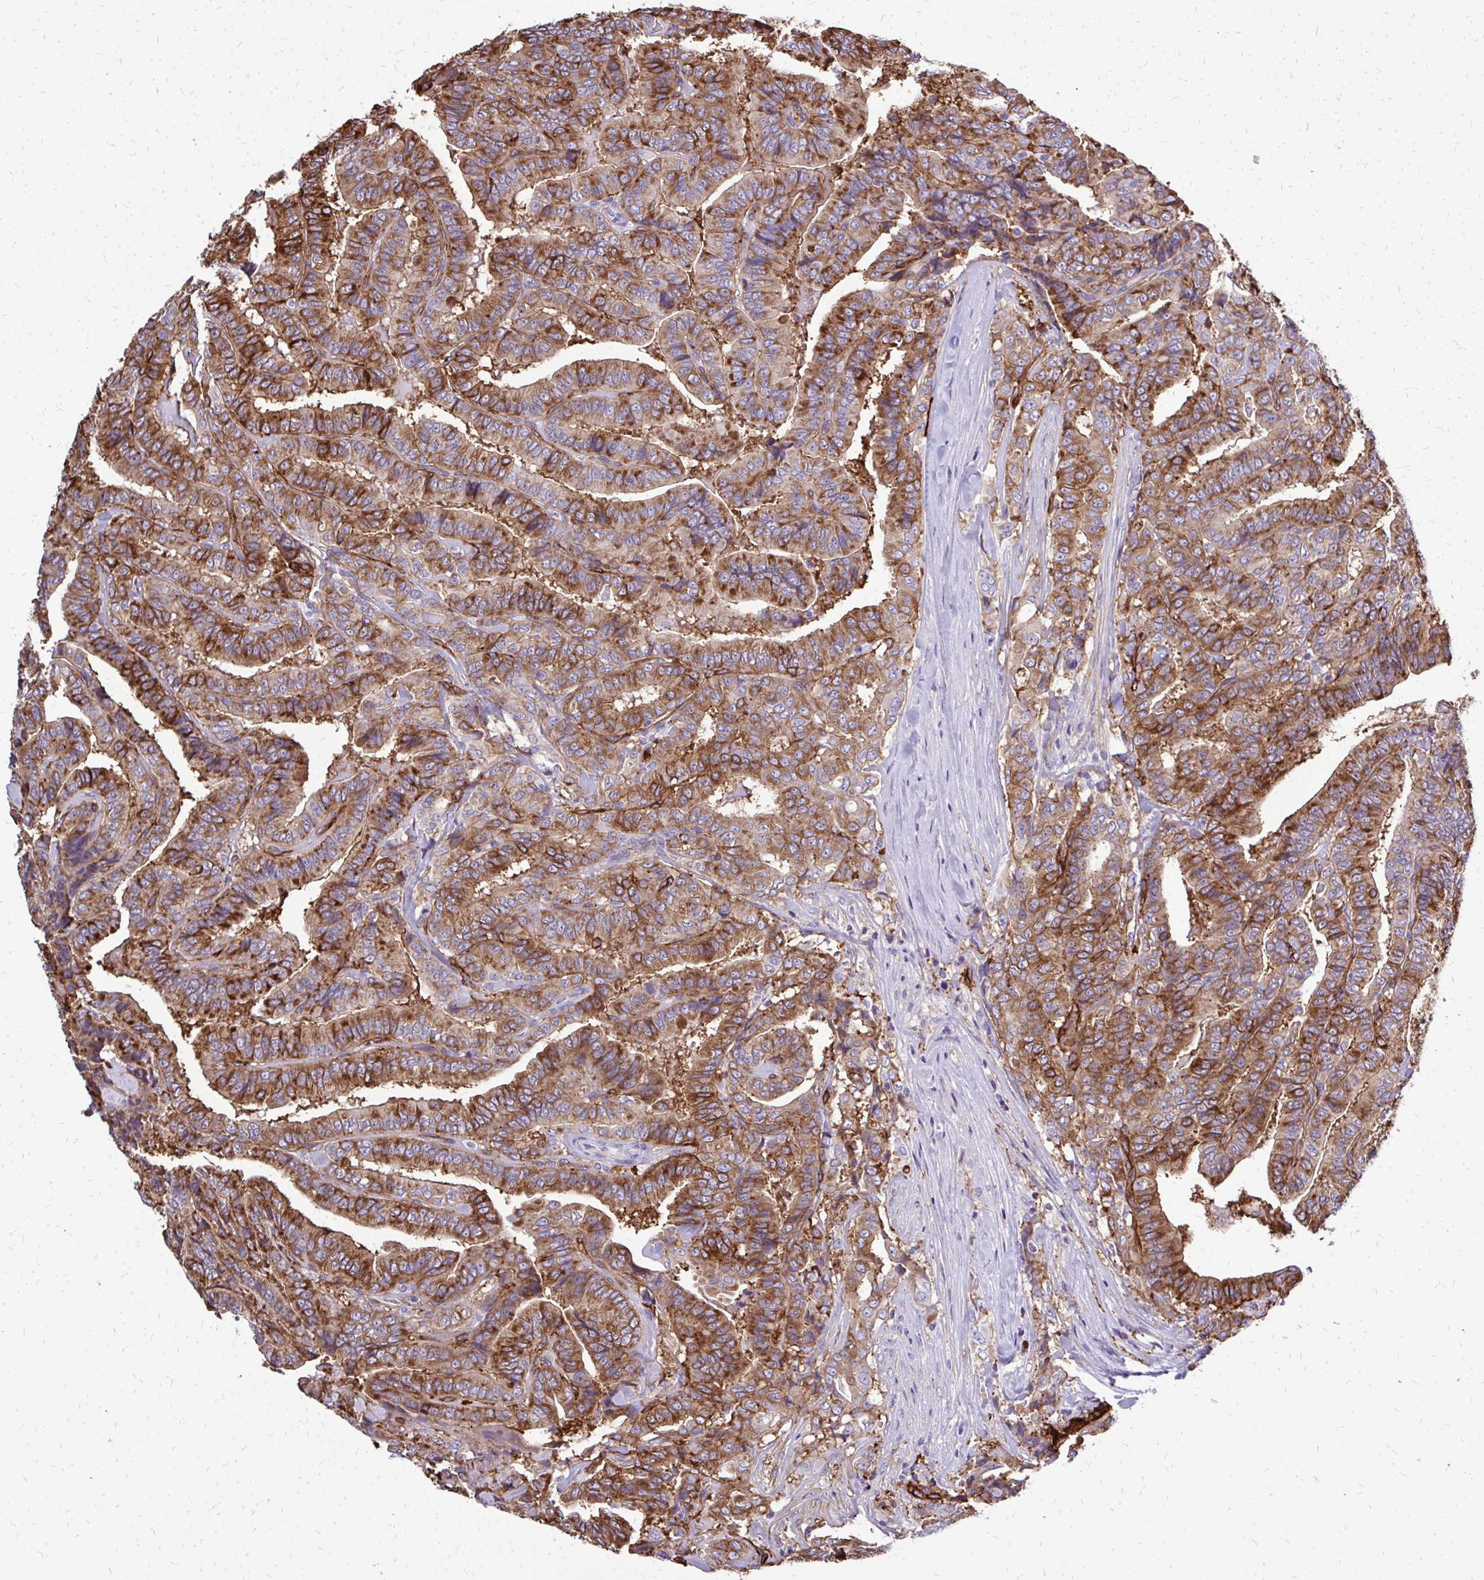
{"staining": {"intensity": "moderate", "quantity": ">75%", "location": "cytoplasmic/membranous"}, "tissue": "thyroid cancer", "cell_type": "Tumor cells", "image_type": "cancer", "snomed": [{"axis": "morphology", "description": "Papillary adenocarcinoma, NOS"}, {"axis": "topography", "description": "Thyroid gland"}], "caption": "The immunohistochemical stain shows moderate cytoplasmic/membranous expression in tumor cells of papillary adenocarcinoma (thyroid) tissue.", "gene": "MARCKSL1", "patient": {"sex": "male", "age": 61}}